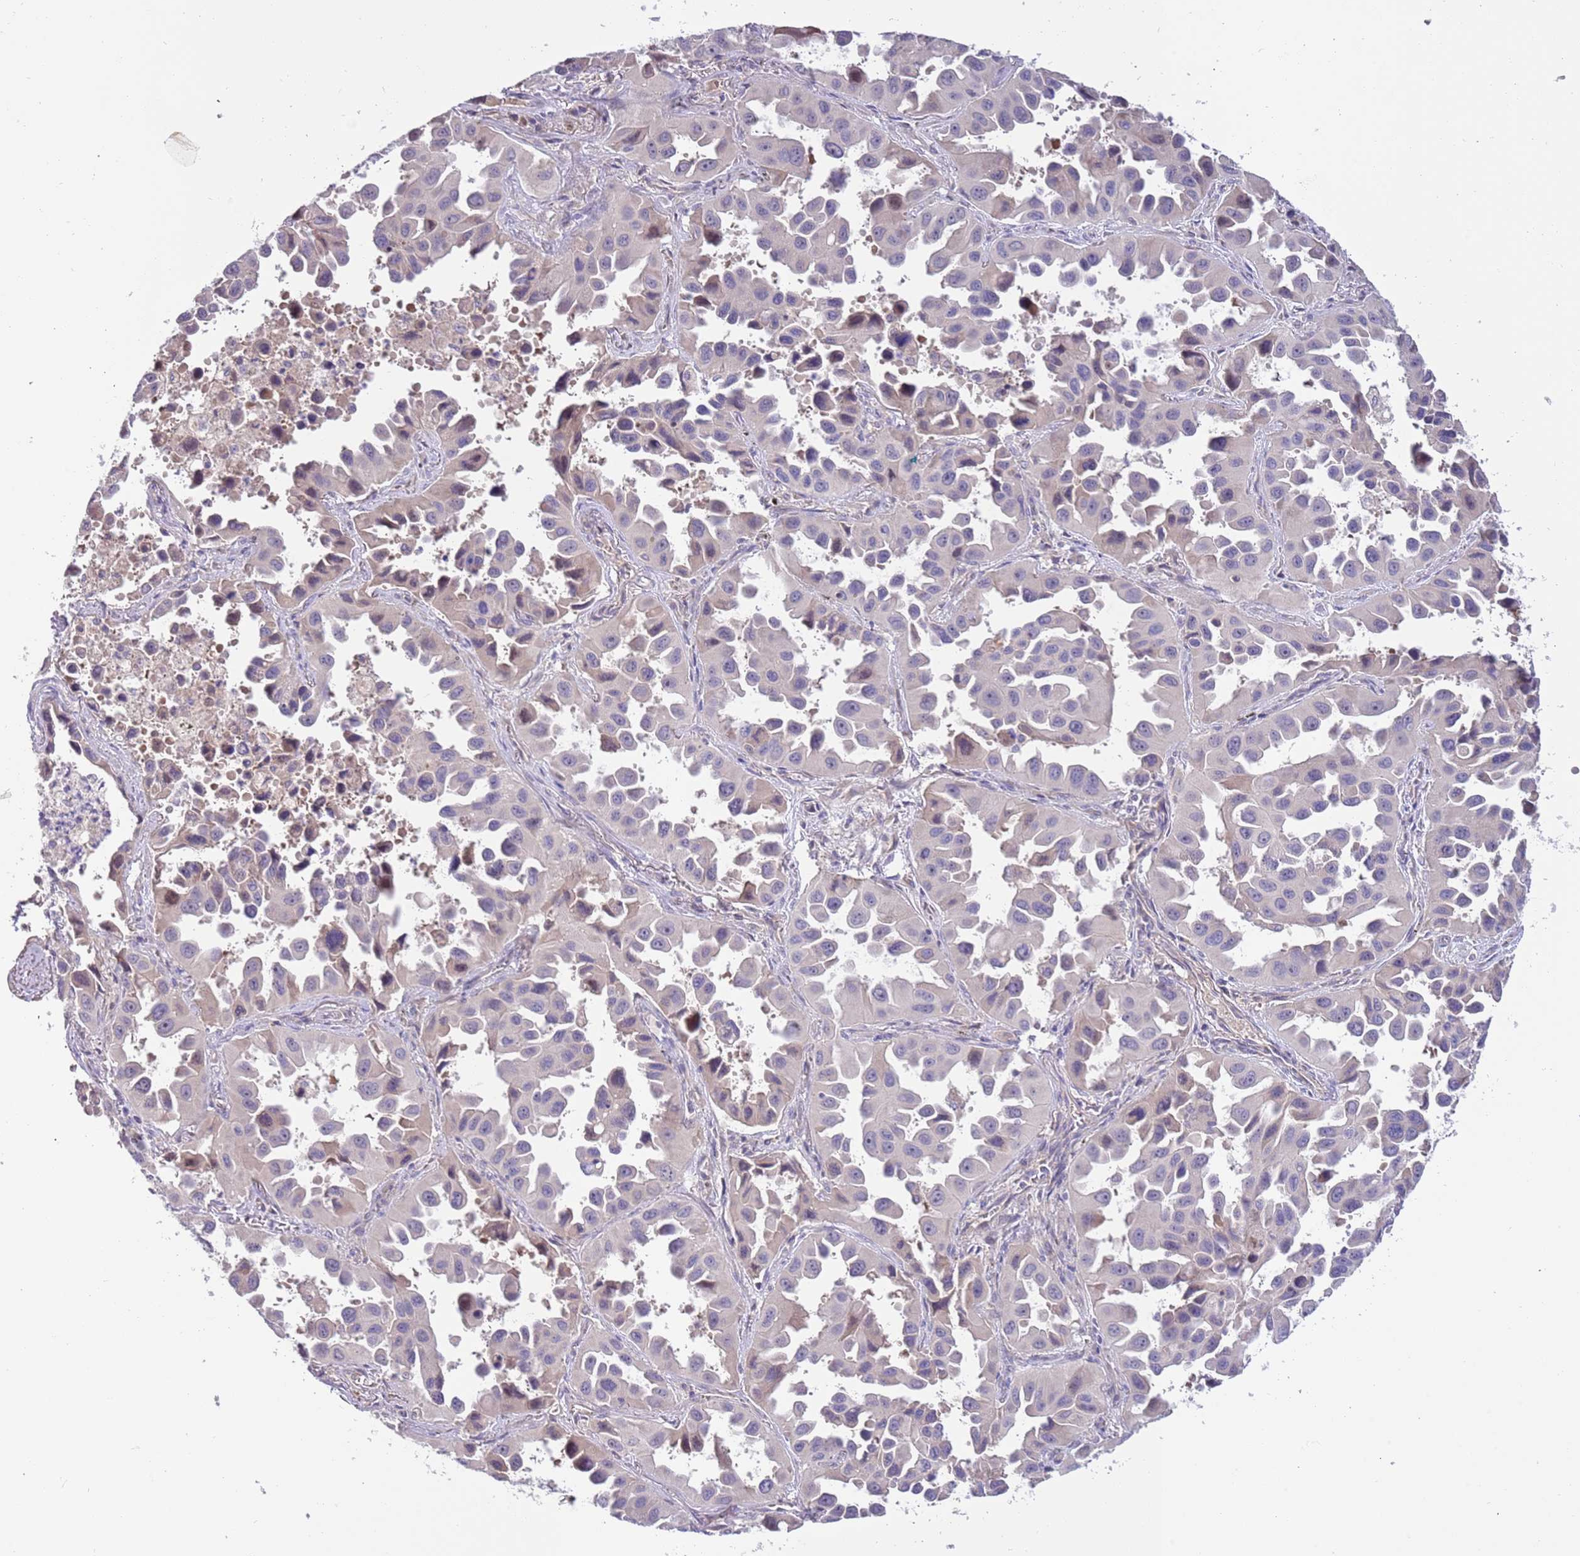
{"staining": {"intensity": "negative", "quantity": "none", "location": "none"}, "tissue": "lung cancer", "cell_type": "Tumor cells", "image_type": "cancer", "snomed": [{"axis": "morphology", "description": "Adenocarcinoma, NOS"}, {"axis": "topography", "description": "Lung"}], "caption": "IHC of adenocarcinoma (lung) shows no expression in tumor cells.", "gene": "CABYR", "patient": {"sex": "male", "age": 66}}